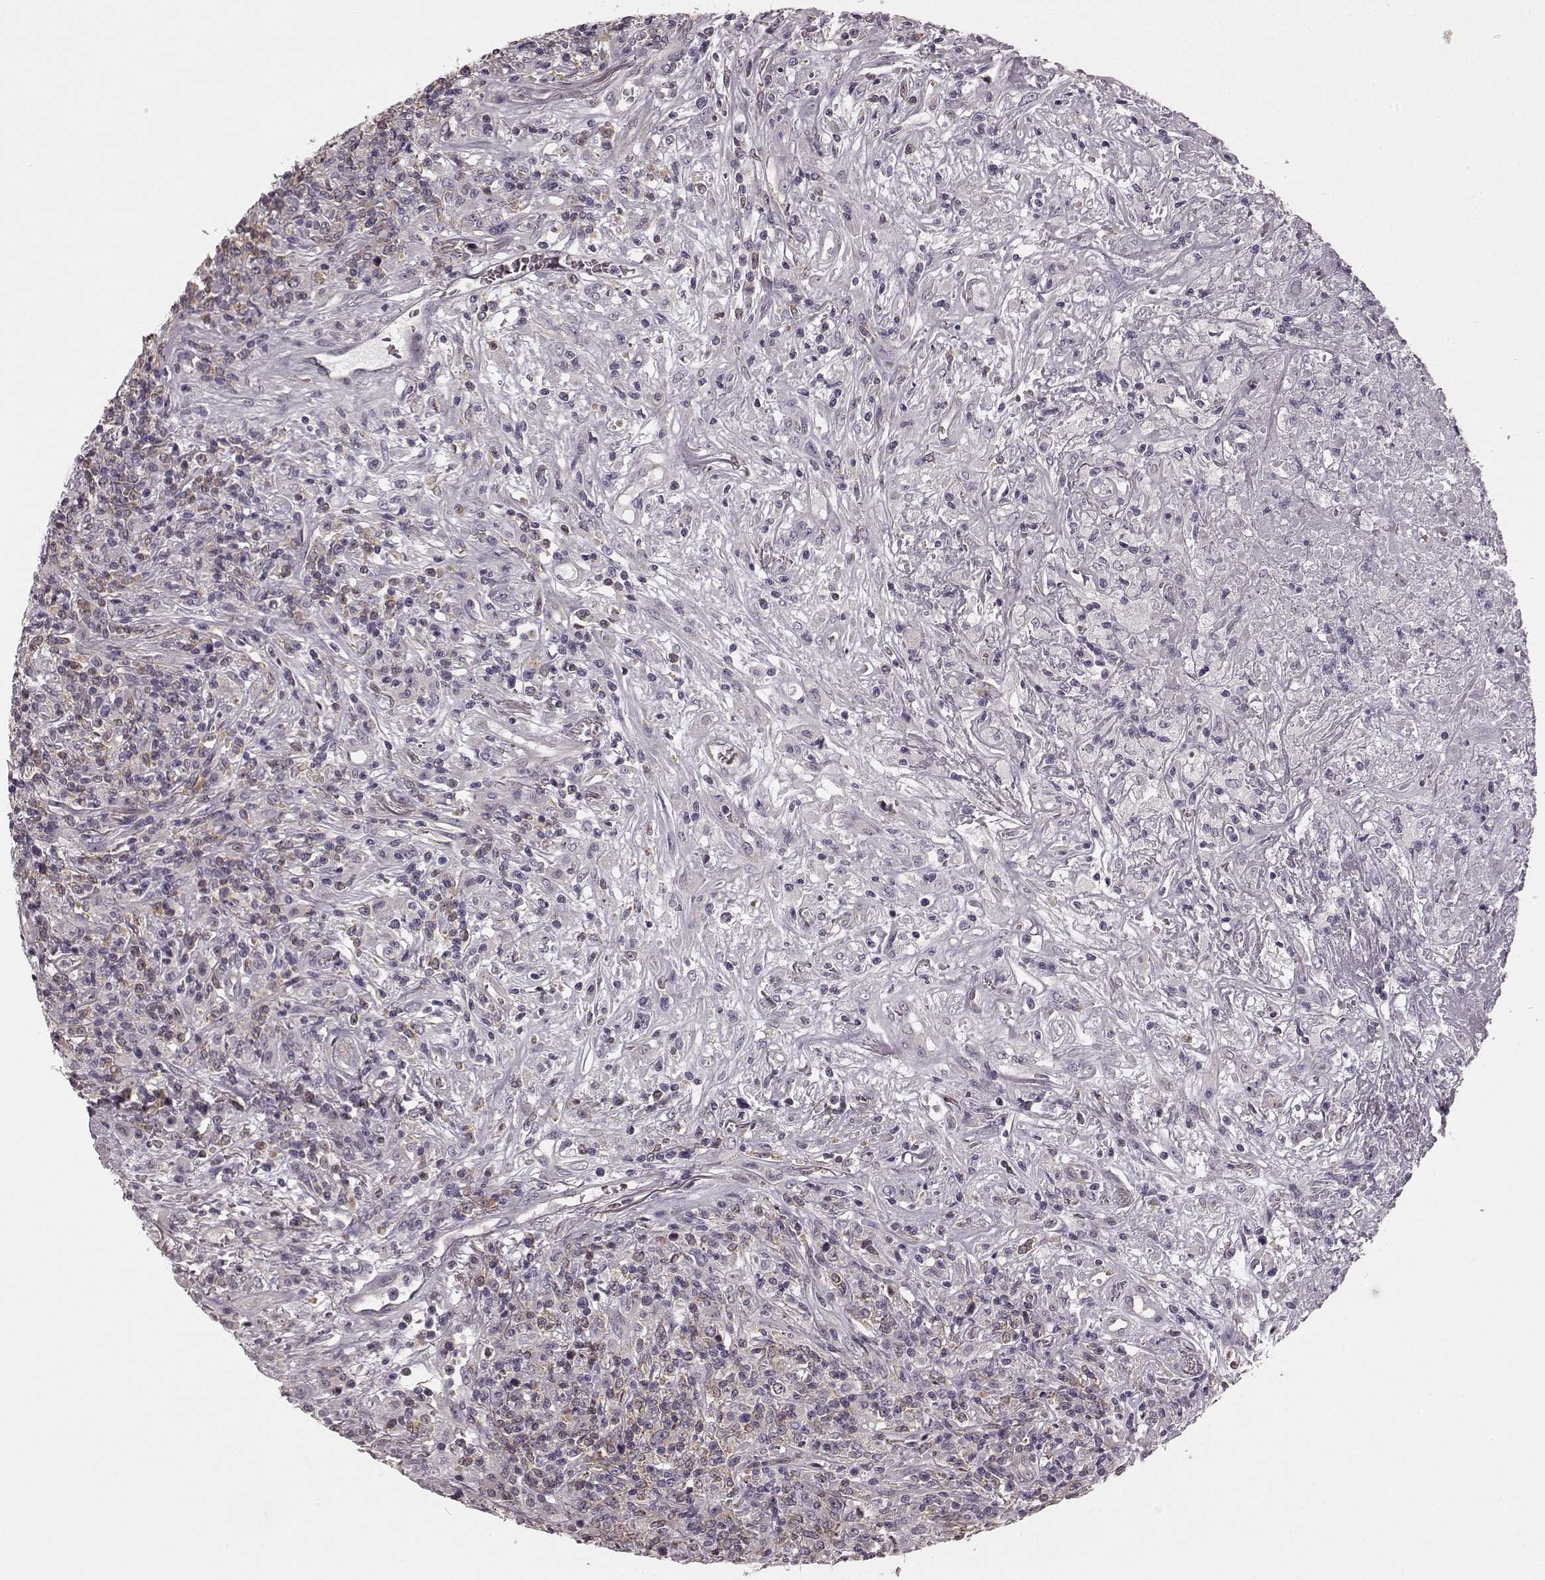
{"staining": {"intensity": "negative", "quantity": "none", "location": "none"}, "tissue": "lymphoma", "cell_type": "Tumor cells", "image_type": "cancer", "snomed": [{"axis": "morphology", "description": "Malignant lymphoma, non-Hodgkin's type, High grade"}, {"axis": "topography", "description": "Lung"}], "caption": "High-grade malignant lymphoma, non-Hodgkin's type stained for a protein using immunohistochemistry (IHC) exhibits no positivity tumor cells.", "gene": "PRKCE", "patient": {"sex": "male", "age": 79}}